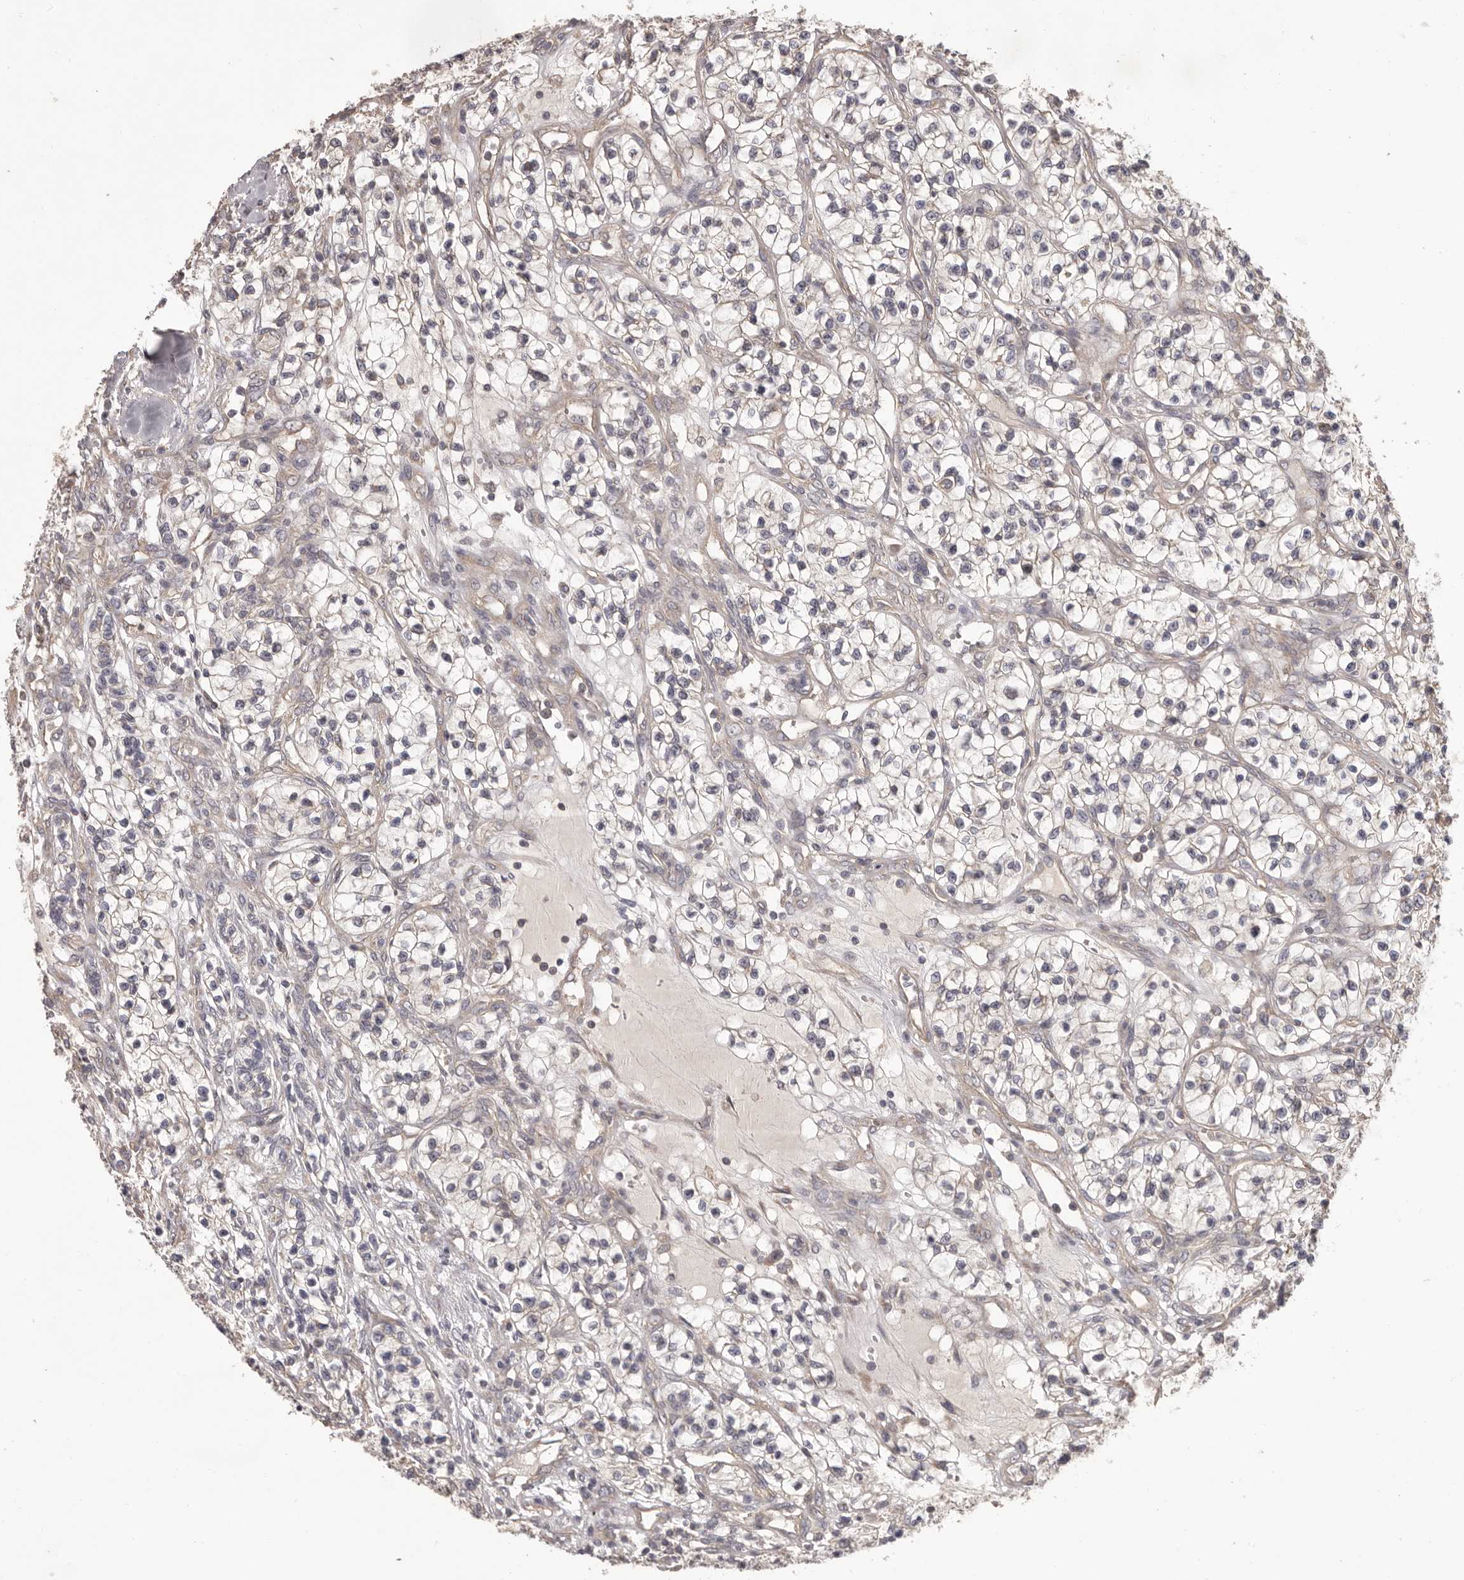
{"staining": {"intensity": "negative", "quantity": "none", "location": "none"}, "tissue": "renal cancer", "cell_type": "Tumor cells", "image_type": "cancer", "snomed": [{"axis": "morphology", "description": "Adenocarcinoma, NOS"}, {"axis": "topography", "description": "Kidney"}], "caption": "A photomicrograph of human renal cancer is negative for staining in tumor cells. The staining is performed using DAB (3,3'-diaminobenzidine) brown chromogen with nuclei counter-stained in using hematoxylin.", "gene": "HRH1", "patient": {"sex": "female", "age": 57}}